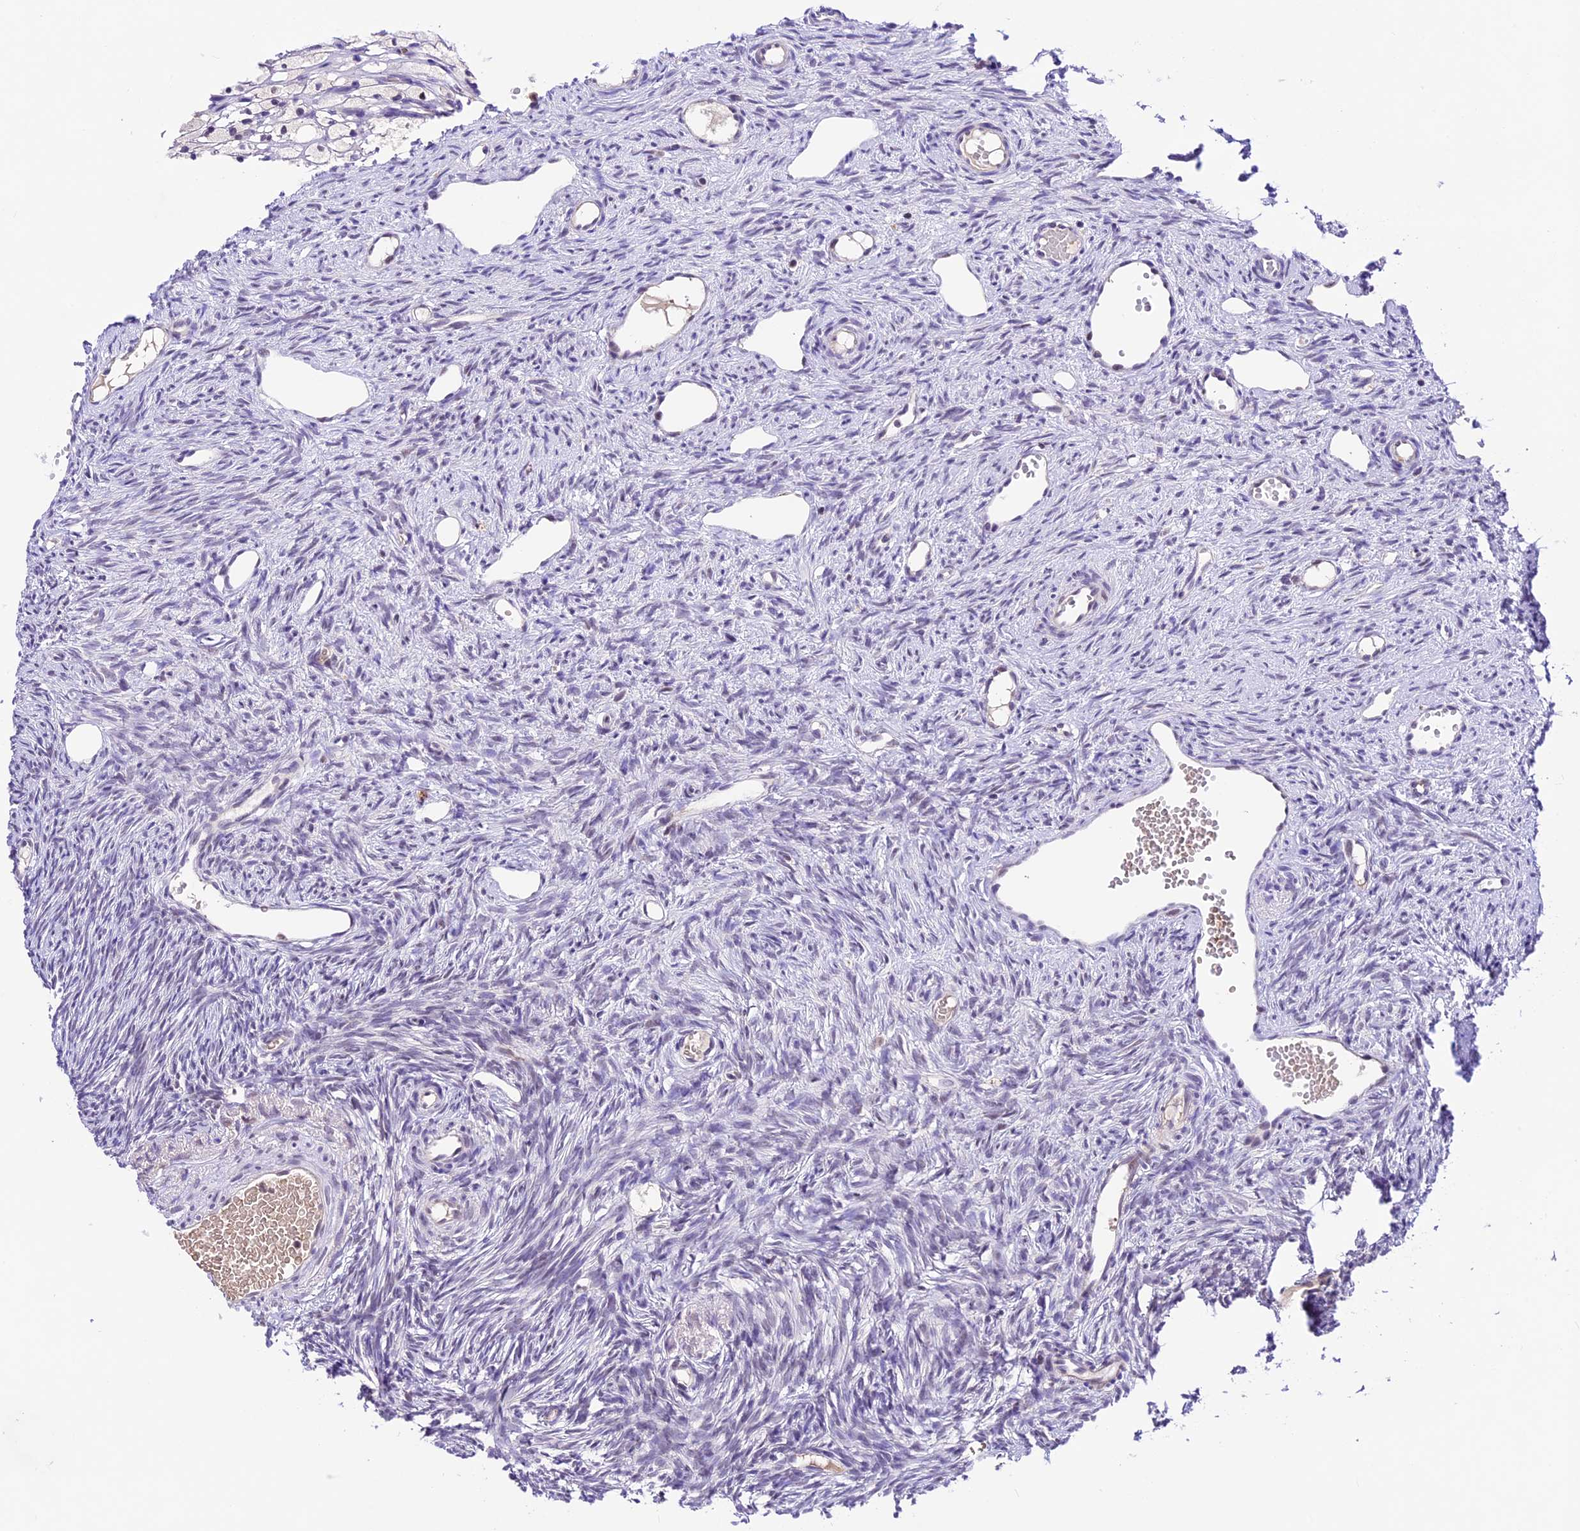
{"staining": {"intensity": "moderate", "quantity": ">75%", "location": "nuclear"}, "tissue": "ovary", "cell_type": "Follicle cells", "image_type": "normal", "snomed": [{"axis": "morphology", "description": "Normal tissue, NOS"}, {"axis": "topography", "description": "Ovary"}], "caption": "Ovary stained for a protein exhibits moderate nuclear positivity in follicle cells. (DAB IHC with brightfield microscopy, high magnification).", "gene": "SHKBP1", "patient": {"sex": "female", "age": 51}}